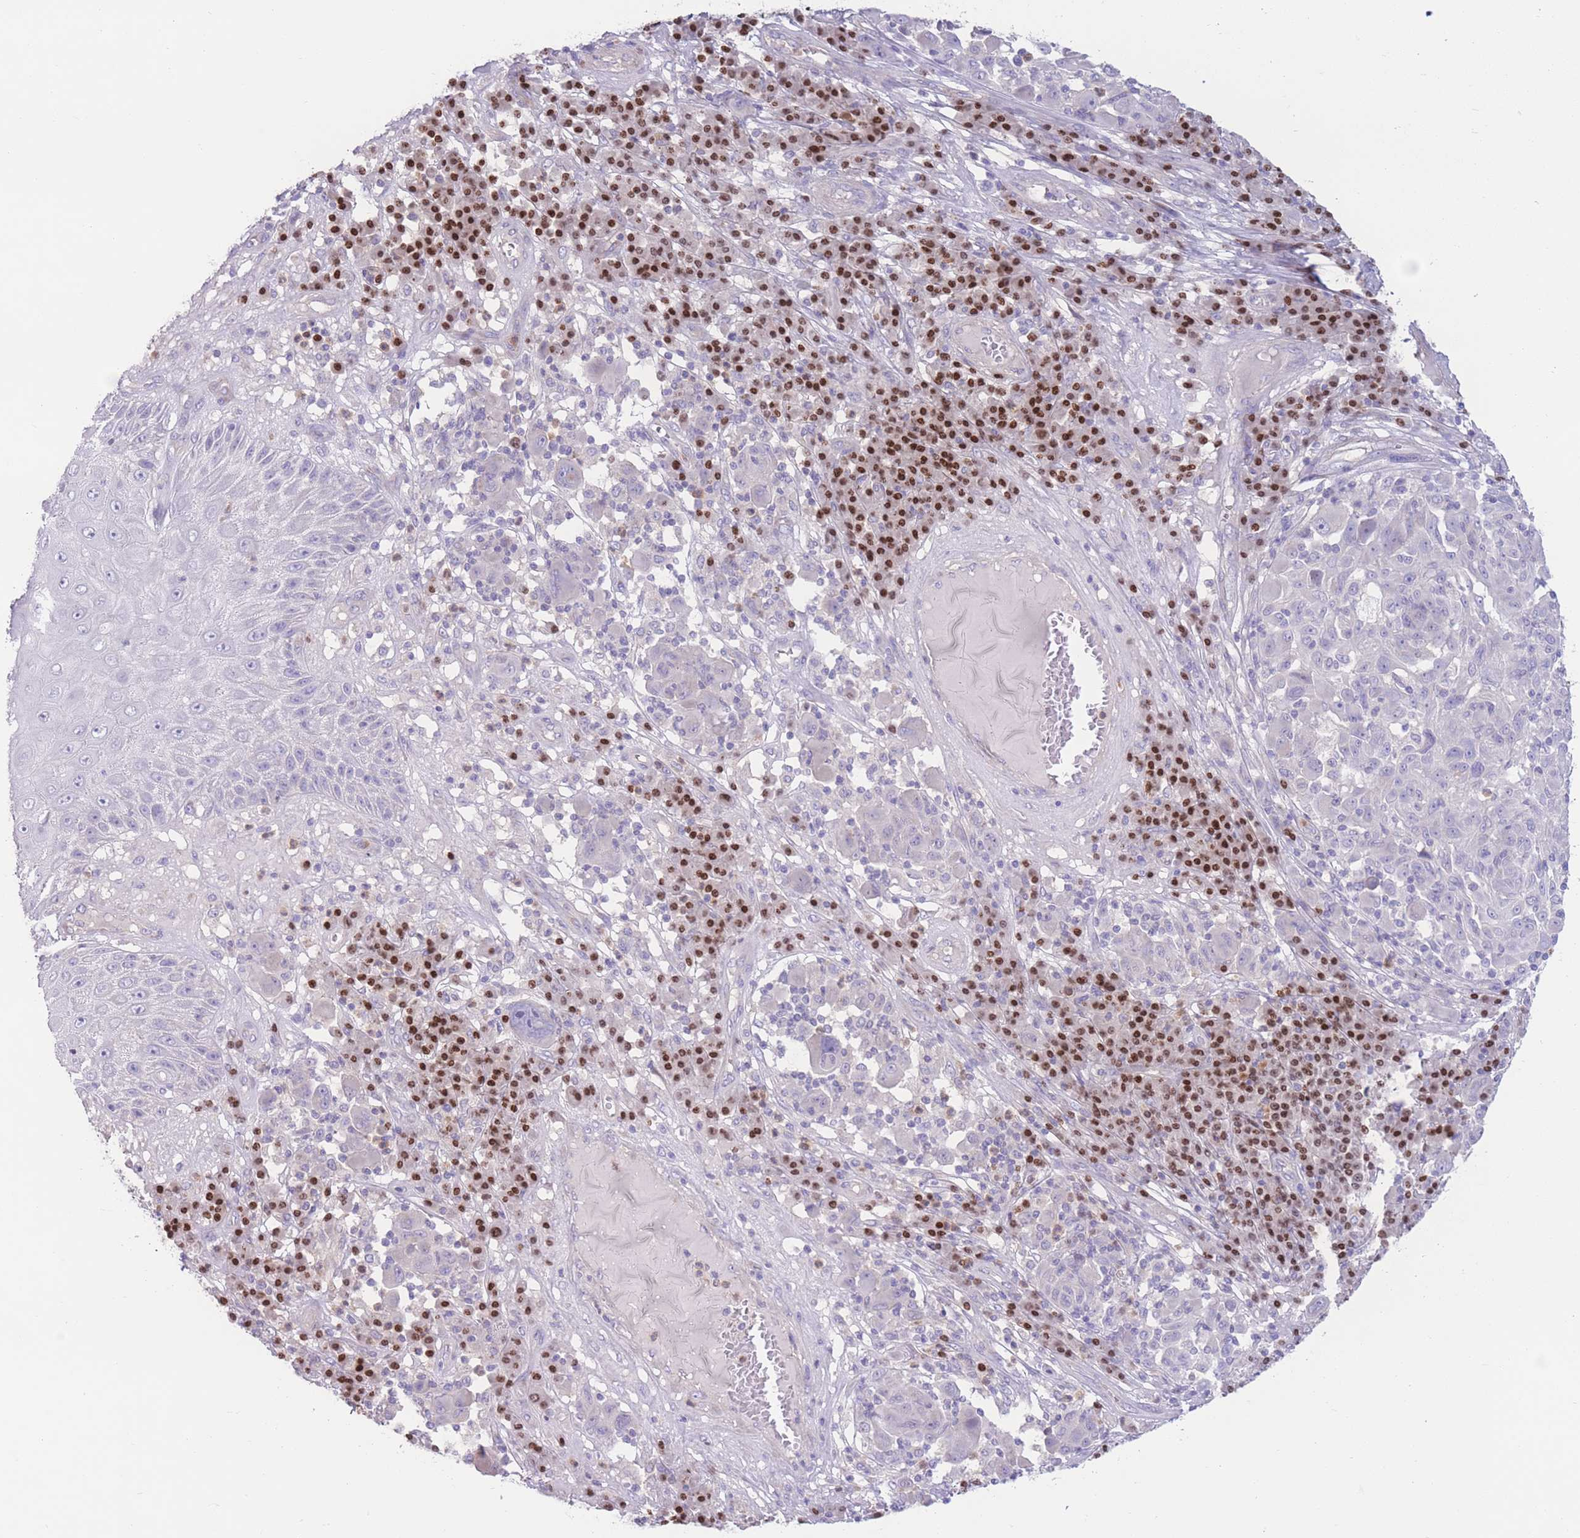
{"staining": {"intensity": "negative", "quantity": "none", "location": "none"}, "tissue": "melanoma", "cell_type": "Tumor cells", "image_type": "cancer", "snomed": [{"axis": "morphology", "description": "Malignant melanoma, NOS"}, {"axis": "topography", "description": "Skin"}], "caption": "High power microscopy micrograph of an immunohistochemistry (IHC) photomicrograph of malignant melanoma, revealing no significant positivity in tumor cells.", "gene": "BHLHA15", "patient": {"sex": "male", "age": 53}}